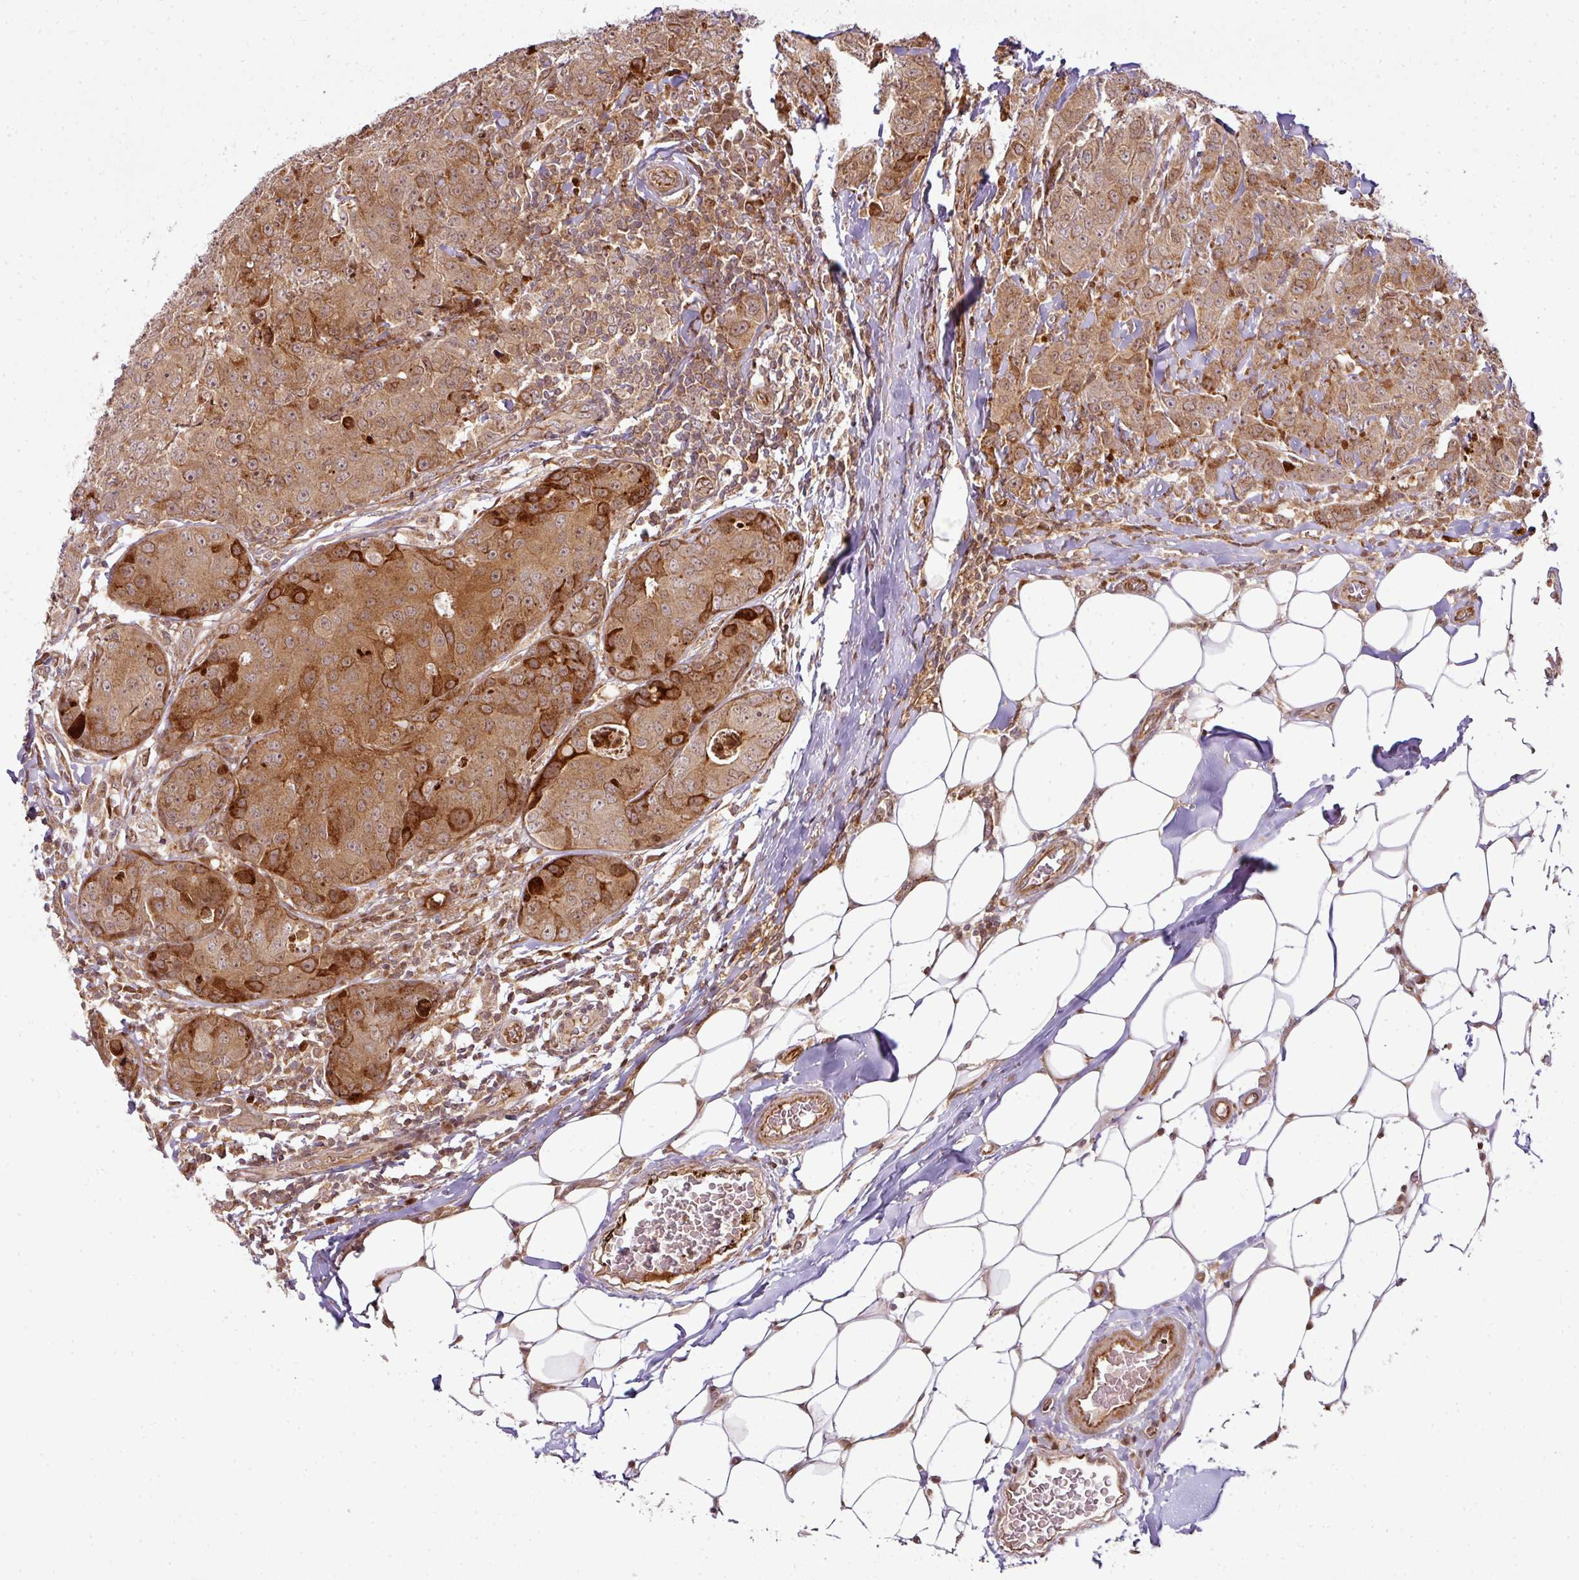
{"staining": {"intensity": "strong", "quantity": ">75%", "location": "cytoplasmic/membranous,nuclear"}, "tissue": "breast cancer", "cell_type": "Tumor cells", "image_type": "cancer", "snomed": [{"axis": "morphology", "description": "Duct carcinoma"}, {"axis": "topography", "description": "Breast"}], "caption": "High-power microscopy captured an immunohistochemistry histopathology image of breast infiltrating ductal carcinoma, revealing strong cytoplasmic/membranous and nuclear expression in approximately >75% of tumor cells.", "gene": "ATAT1", "patient": {"sex": "female", "age": 43}}